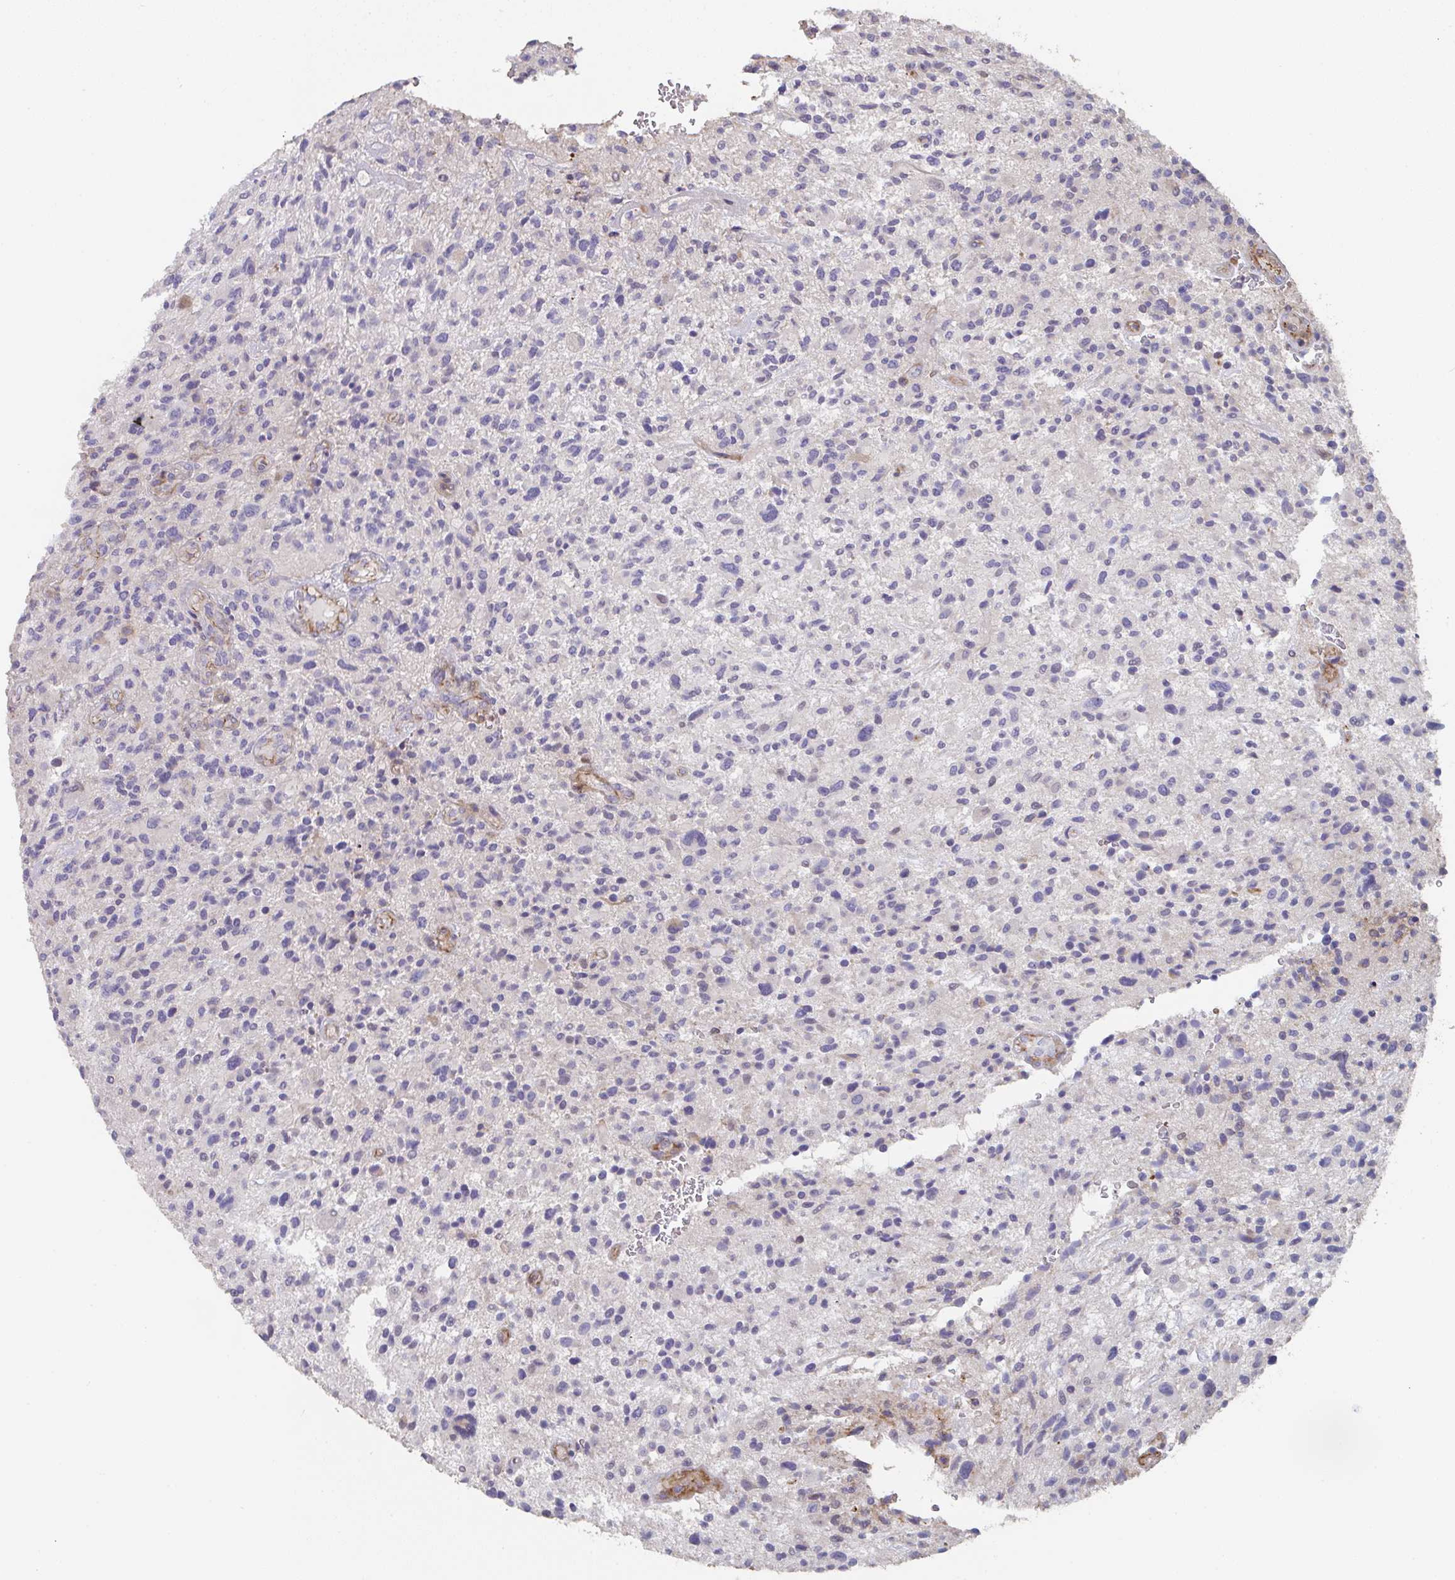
{"staining": {"intensity": "negative", "quantity": "none", "location": "none"}, "tissue": "glioma", "cell_type": "Tumor cells", "image_type": "cancer", "snomed": [{"axis": "morphology", "description": "Glioma, malignant, High grade"}, {"axis": "topography", "description": "Brain"}], "caption": "DAB (3,3'-diaminobenzidine) immunohistochemical staining of glioma shows no significant staining in tumor cells.", "gene": "FZD2", "patient": {"sex": "male", "age": 47}}